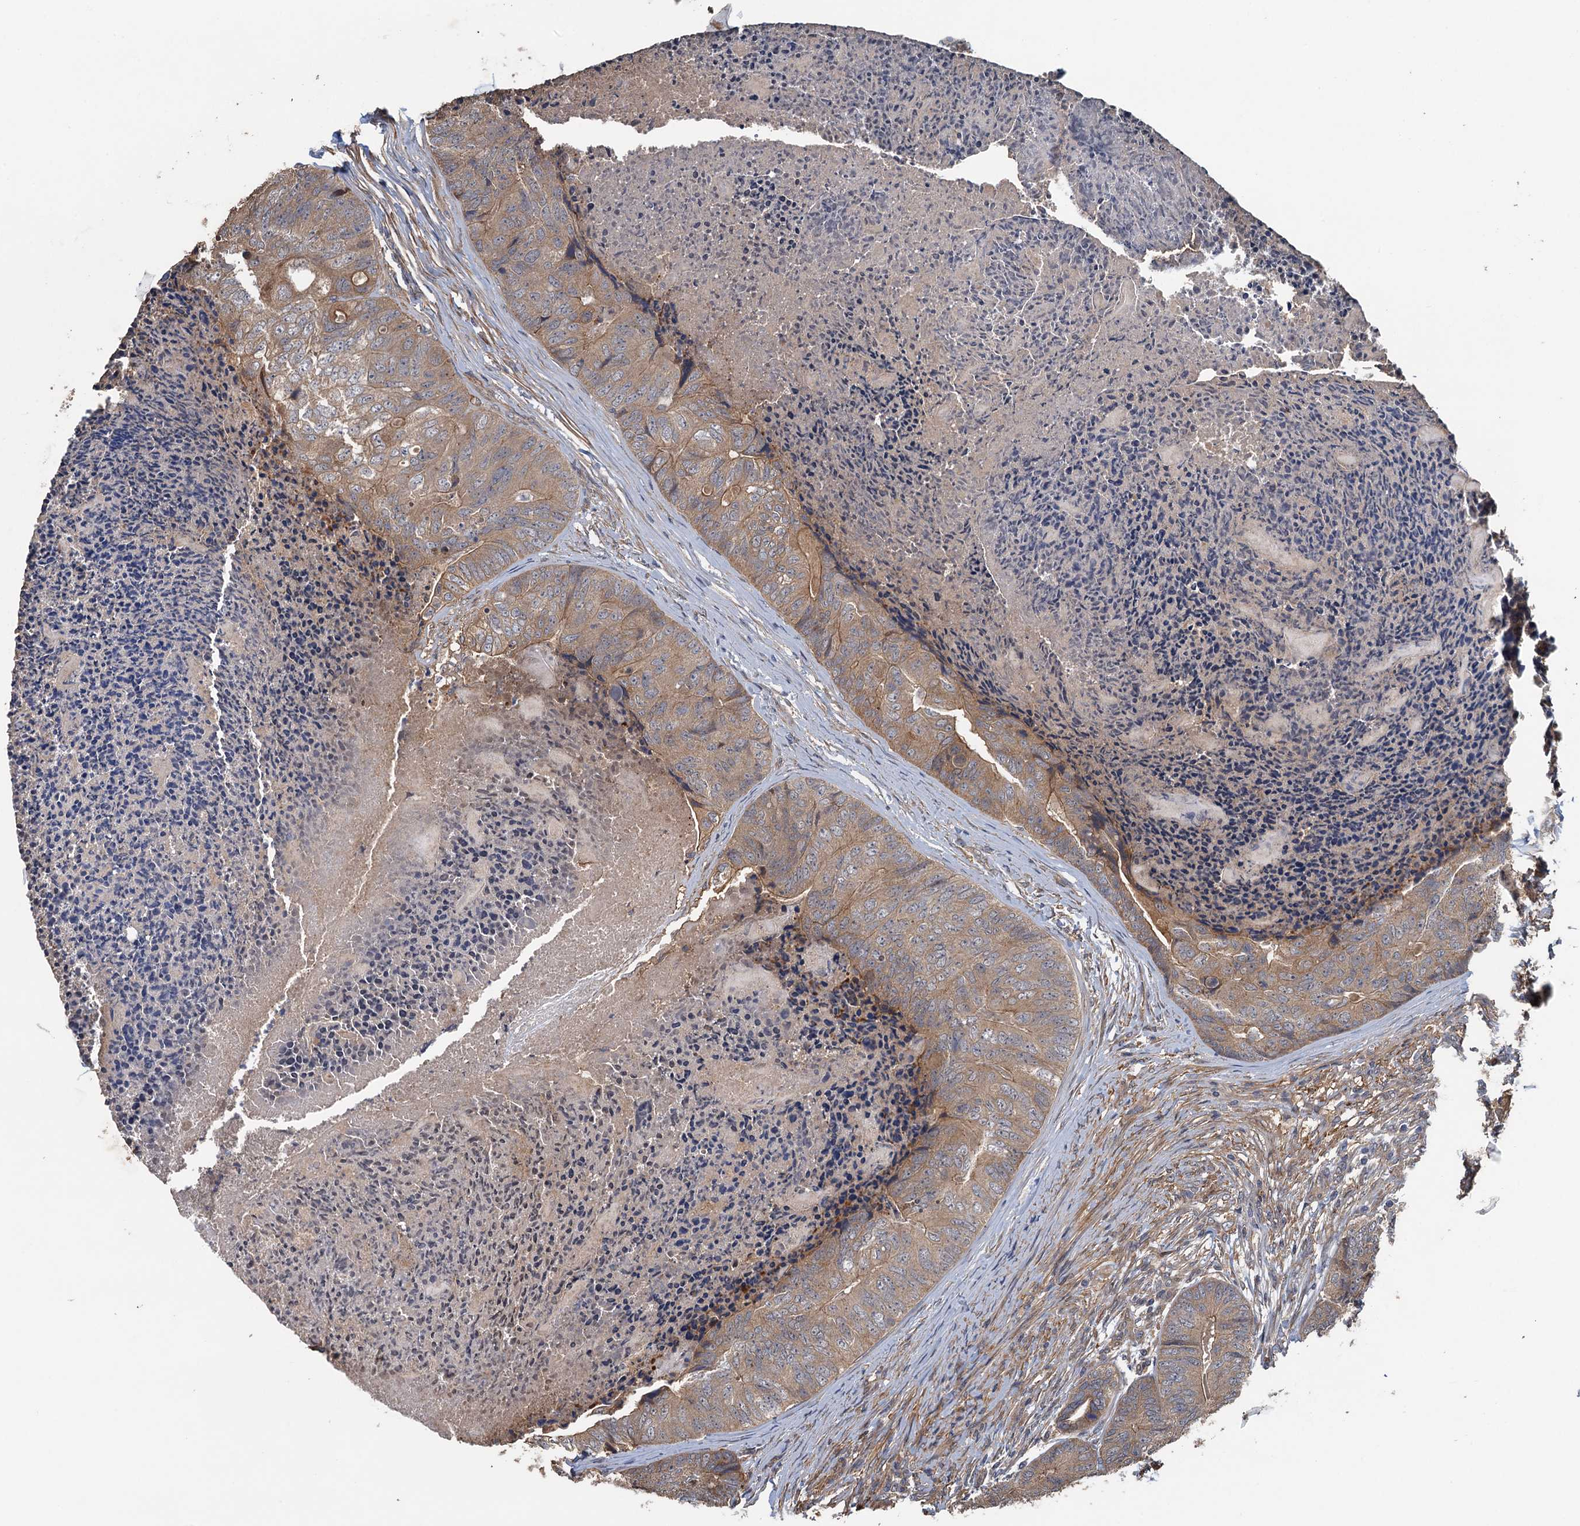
{"staining": {"intensity": "moderate", "quantity": ">75%", "location": "cytoplasmic/membranous"}, "tissue": "colorectal cancer", "cell_type": "Tumor cells", "image_type": "cancer", "snomed": [{"axis": "morphology", "description": "Adenocarcinoma, NOS"}, {"axis": "topography", "description": "Colon"}], "caption": "This is an image of immunohistochemistry (IHC) staining of adenocarcinoma (colorectal), which shows moderate expression in the cytoplasmic/membranous of tumor cells.", "gene": "MEAK7", "patient": {"sex": "female", "age": 67}}